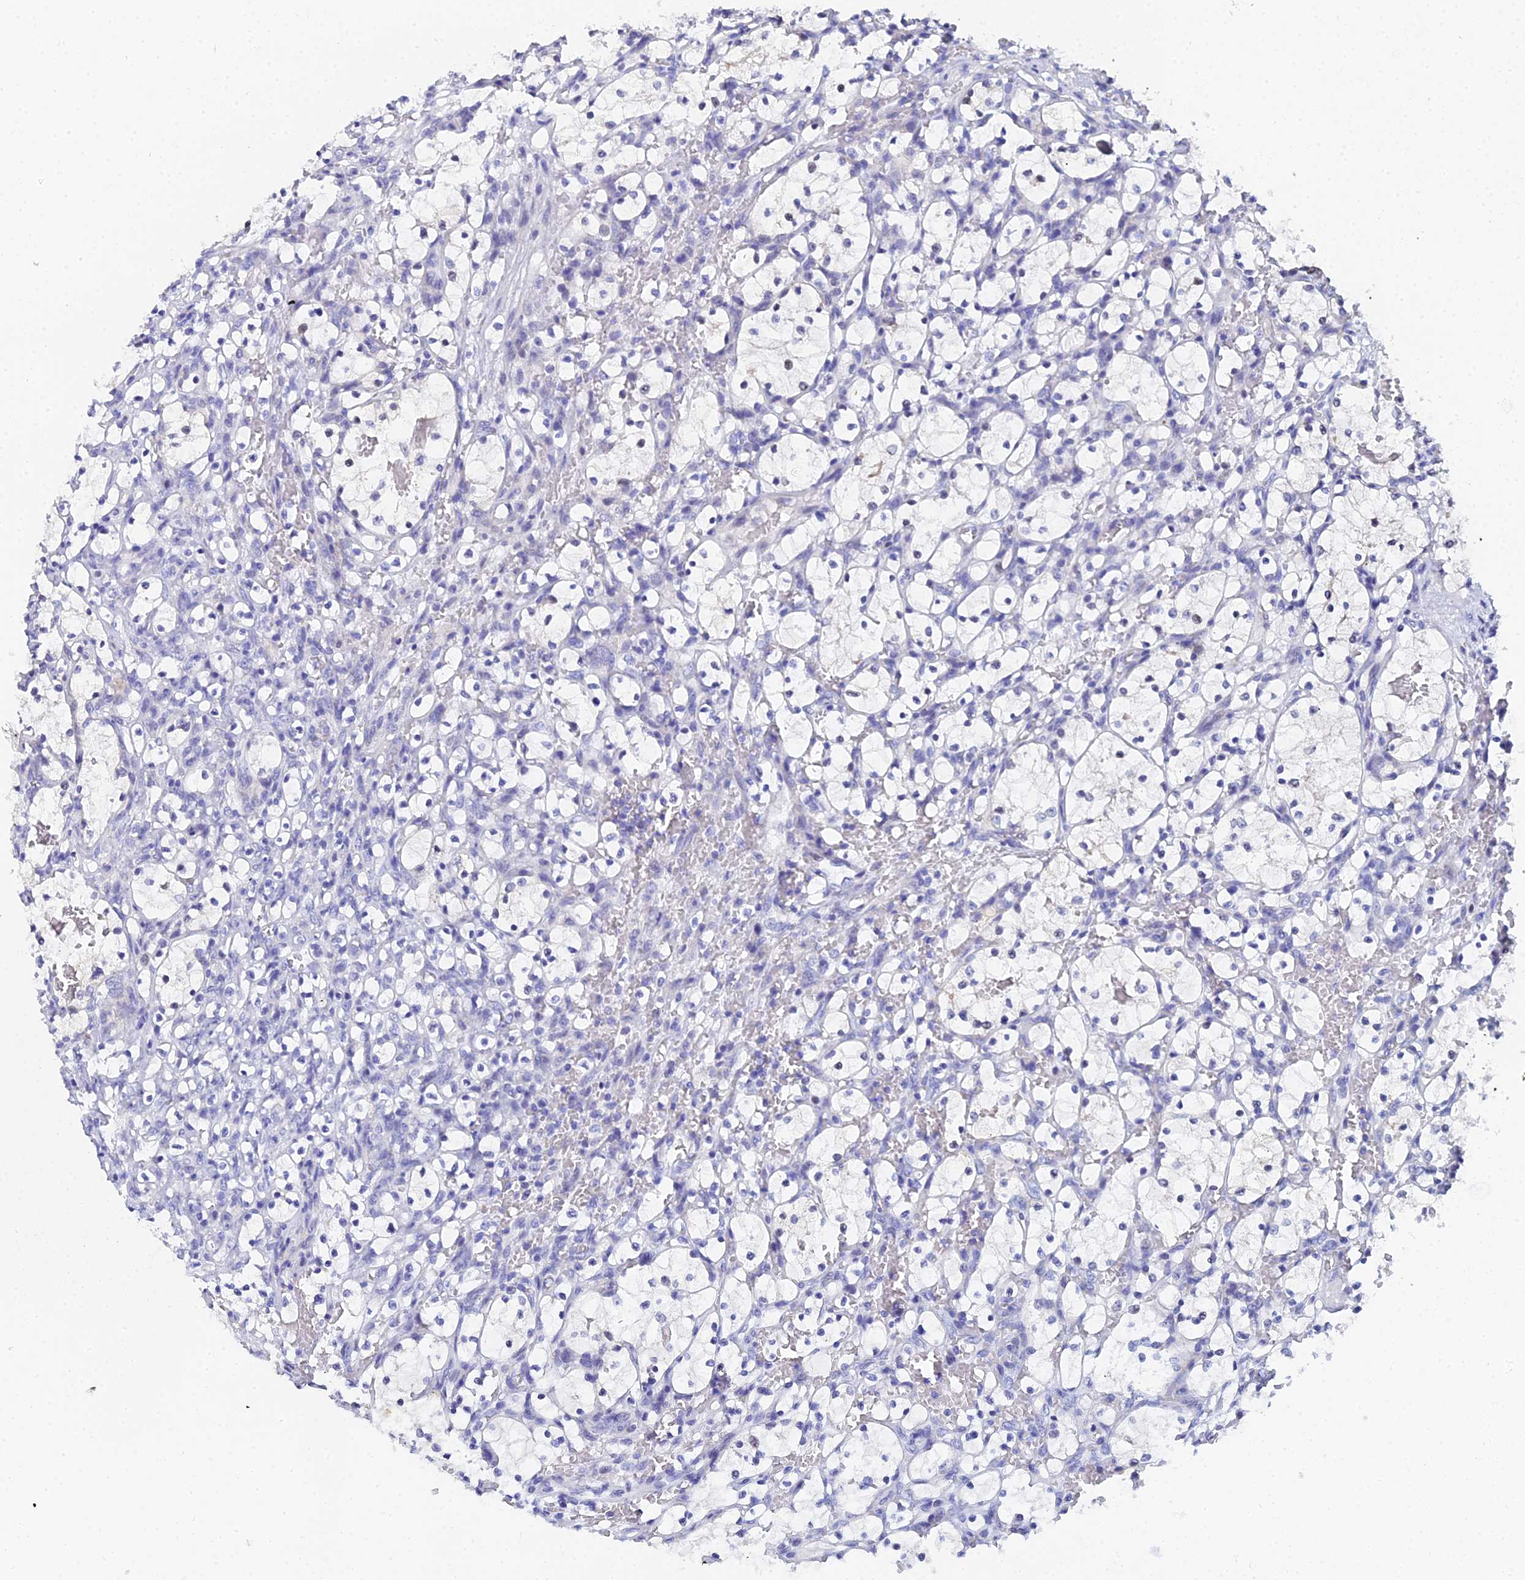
{"staining": {"intensity": "negative", "quantity": "none", "location": "none"}, "tissue": "renal cancer", "cell_type": "Tumor cells", "image_type": "cancer", "snomed": [{"axis": "morphology", "description": "Adenocarcinoma, NOS"}, {"axis": "topography", "description": "Kidney"}], "caption": "DAB immunohistochemical staining of human renal cancer (adenocarcinoma) reveals no significant expression in tumor cells.", "gene": "OCM", "patient": {"sex": "female", "age": 69}}